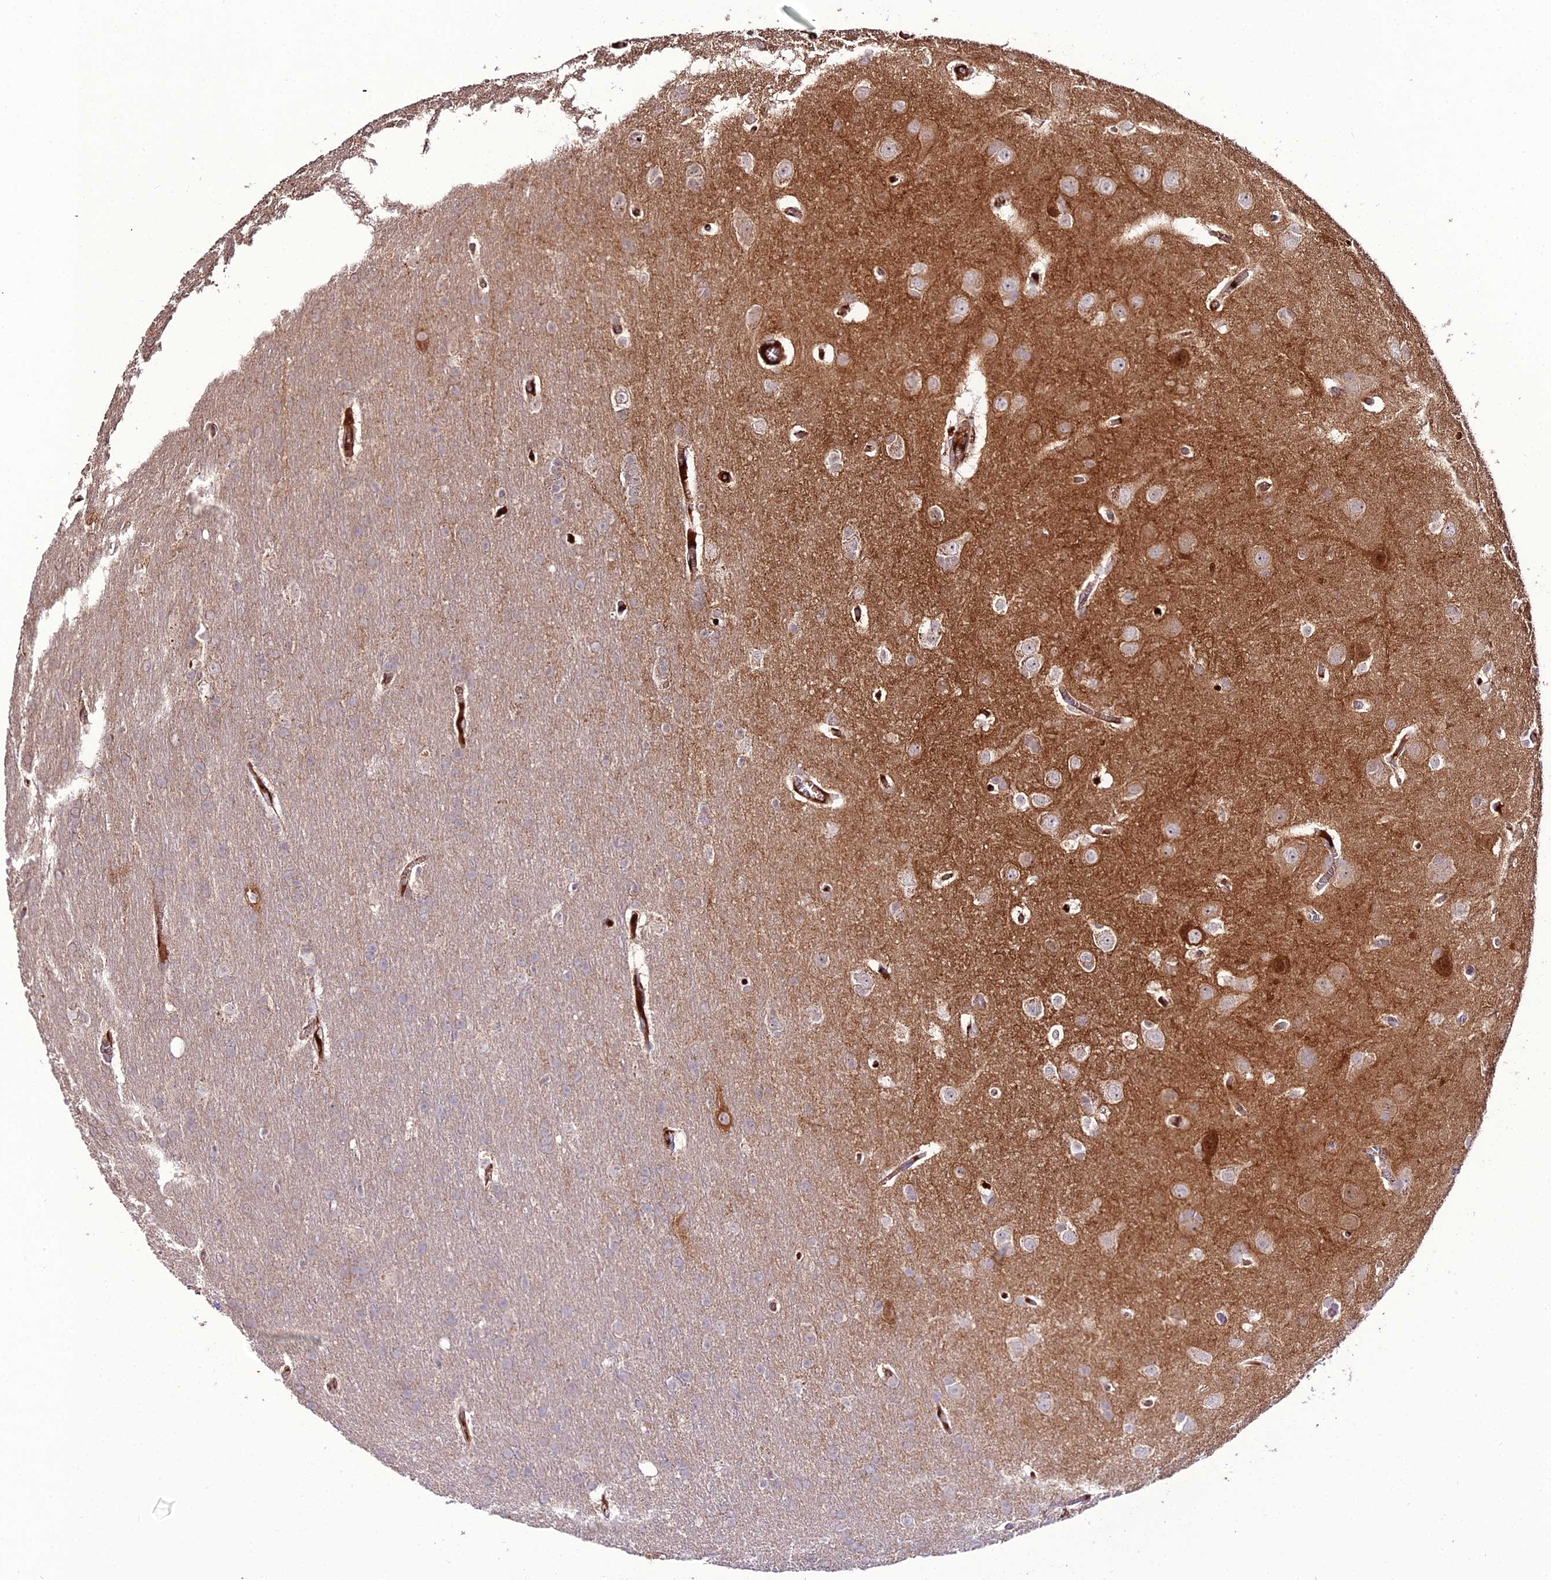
{"staining": {"intensity": "negative", "quantity": "none", "location": "none"}, "tissue": "glioma", "cell_type": "Tumor cells", "image_type": "cancer", "snomed": [{"axis": "morphology", "description": "Glioma, malignant, Low grade"}, {"axis": "topography", "description": "Brain"}], "caption": "The image displays no staining of tumor cells in glioma.", "gene": "KCTD16", "patient": {"sex": "female", "age": 32}}